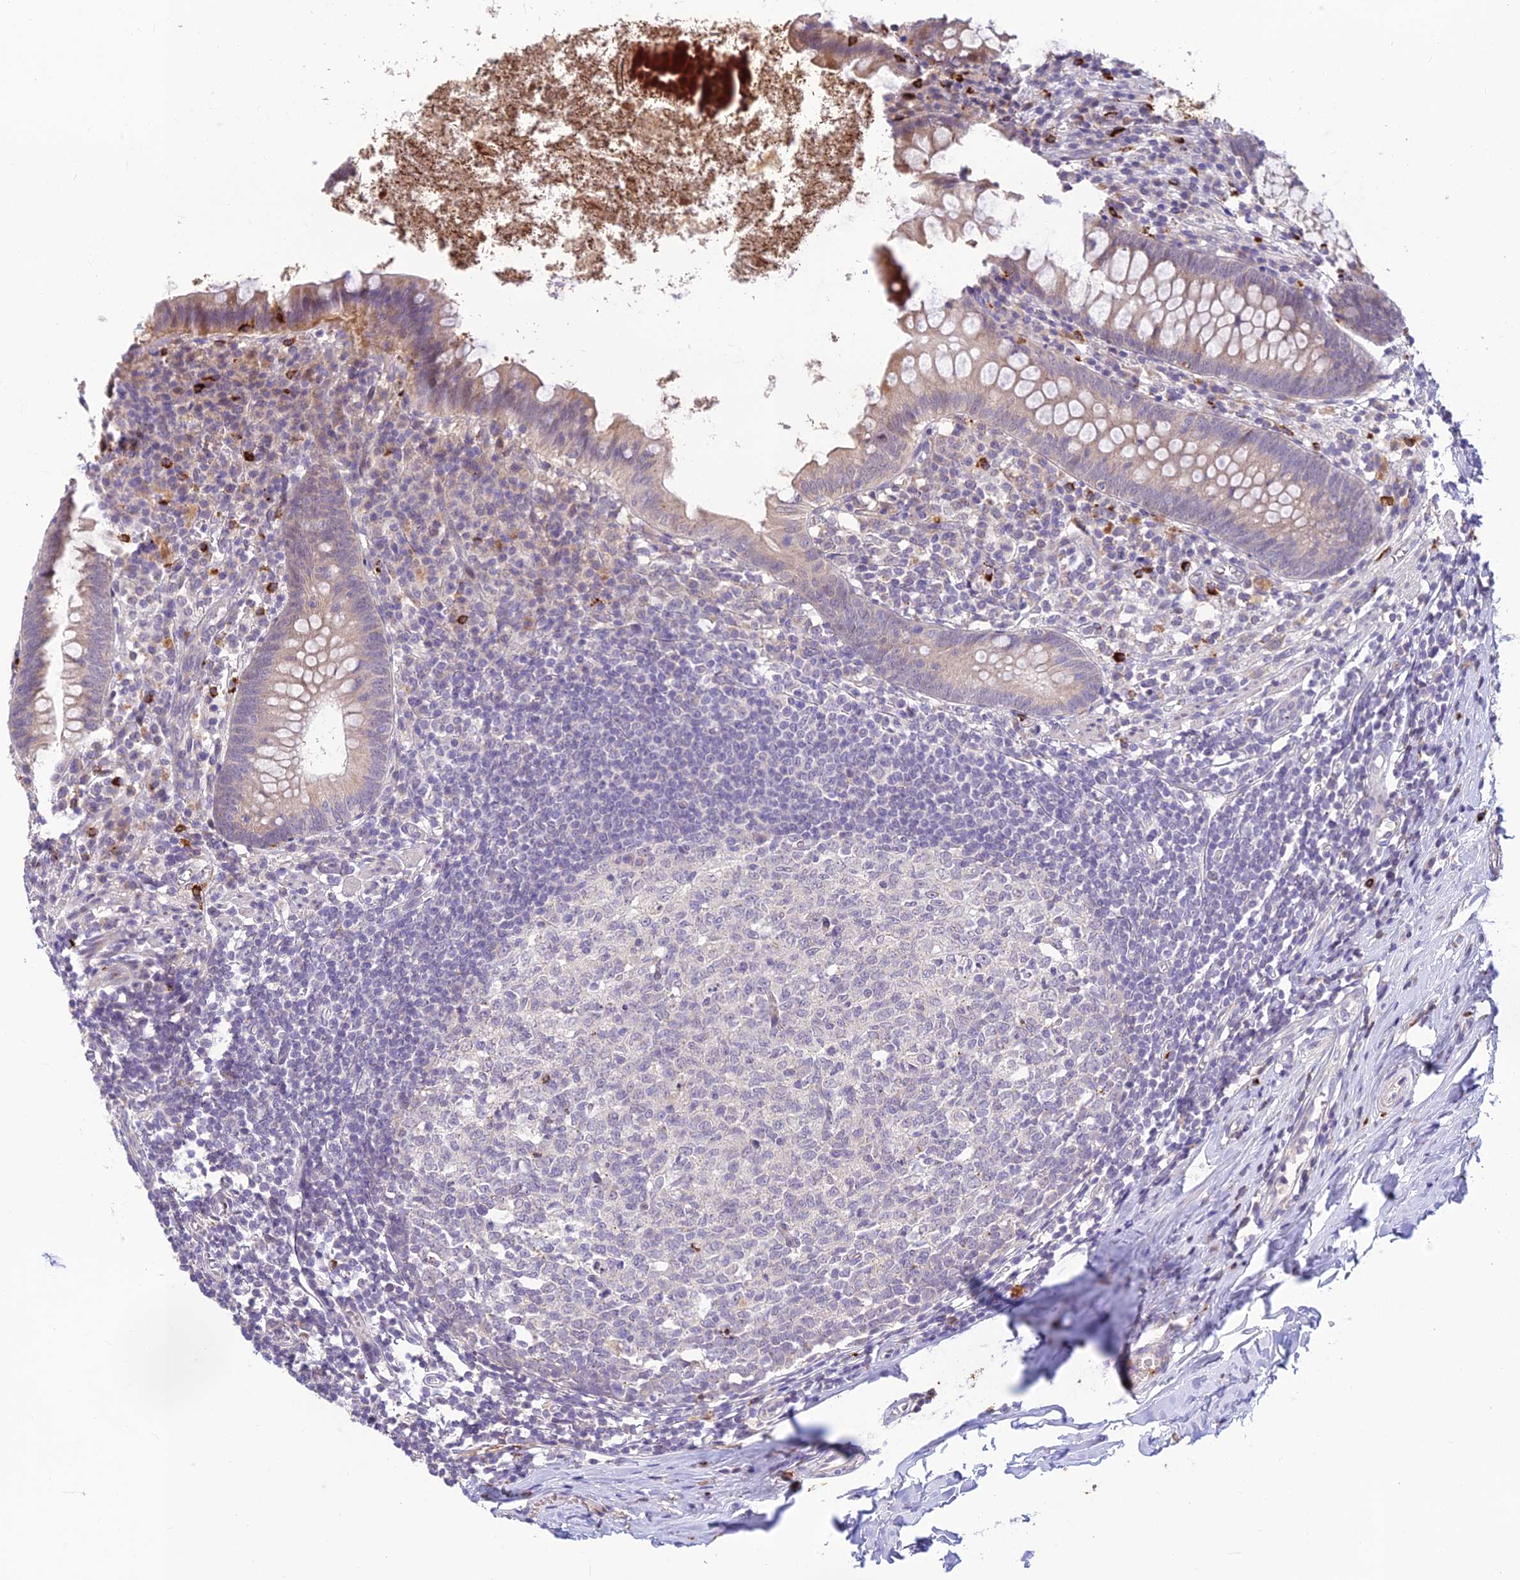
{"staining": {"intensity": "weak", "quantity": "<25%", "location": "cytoplasmic/membranous"}, "tissue": "appendix", "cell_type": "Glandular cells", "image_type": "normal", "snomed": [{"axis": "morphology", "description": "Normal tissue, NOS"}, {"axis": "topography", "description": "Appendix"}], "caption": "High power microscopy micrograph of an immunohistochemistry (IHC) image of normal appendix, revealing no significant positivity in glandular cells.", "gene": "ASPDH", "patient": {"sex": "female", "age": 51}}